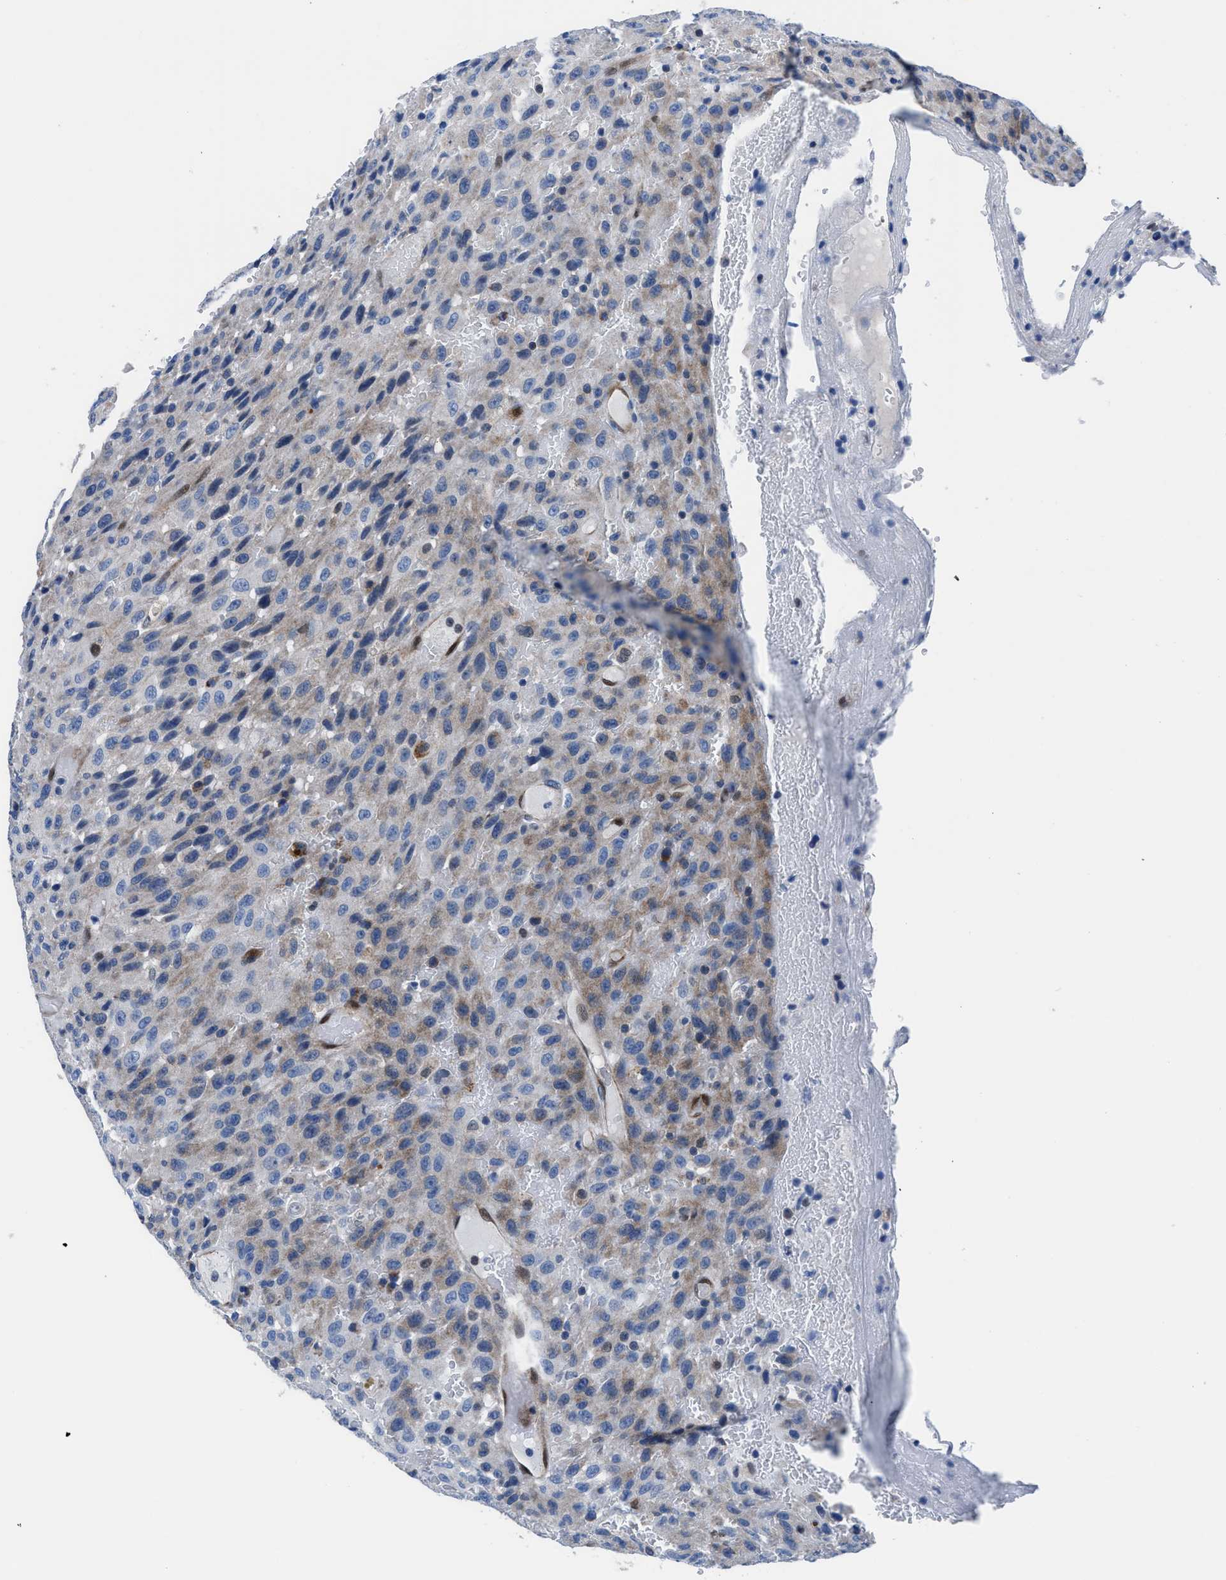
{"staining": {"intensity": "weak", "quantity": "25%-75%", "location": "cytoplasmic/membranous"}, "tissue": "urothelial cancer", "cell_type": "Tumor cells", "image_type": "cancer", "snomed": [{"axis": "morphology", "description": "Urothelial carcinoma, High grade"}, {"axis": "topography", "description": "Urinary bladder"}], "caption": "IHC (DAB (3,3'-diaminobenzidine)) staining of human high-grade urothelial carcinoma shows weak cytoplasmic/membranous protein positivity in approximately 25%-75% of tumor cells. Nuclei are stained in blue.", "gene": "LMO2", "patient": {"sex": "male", "age": 66}}